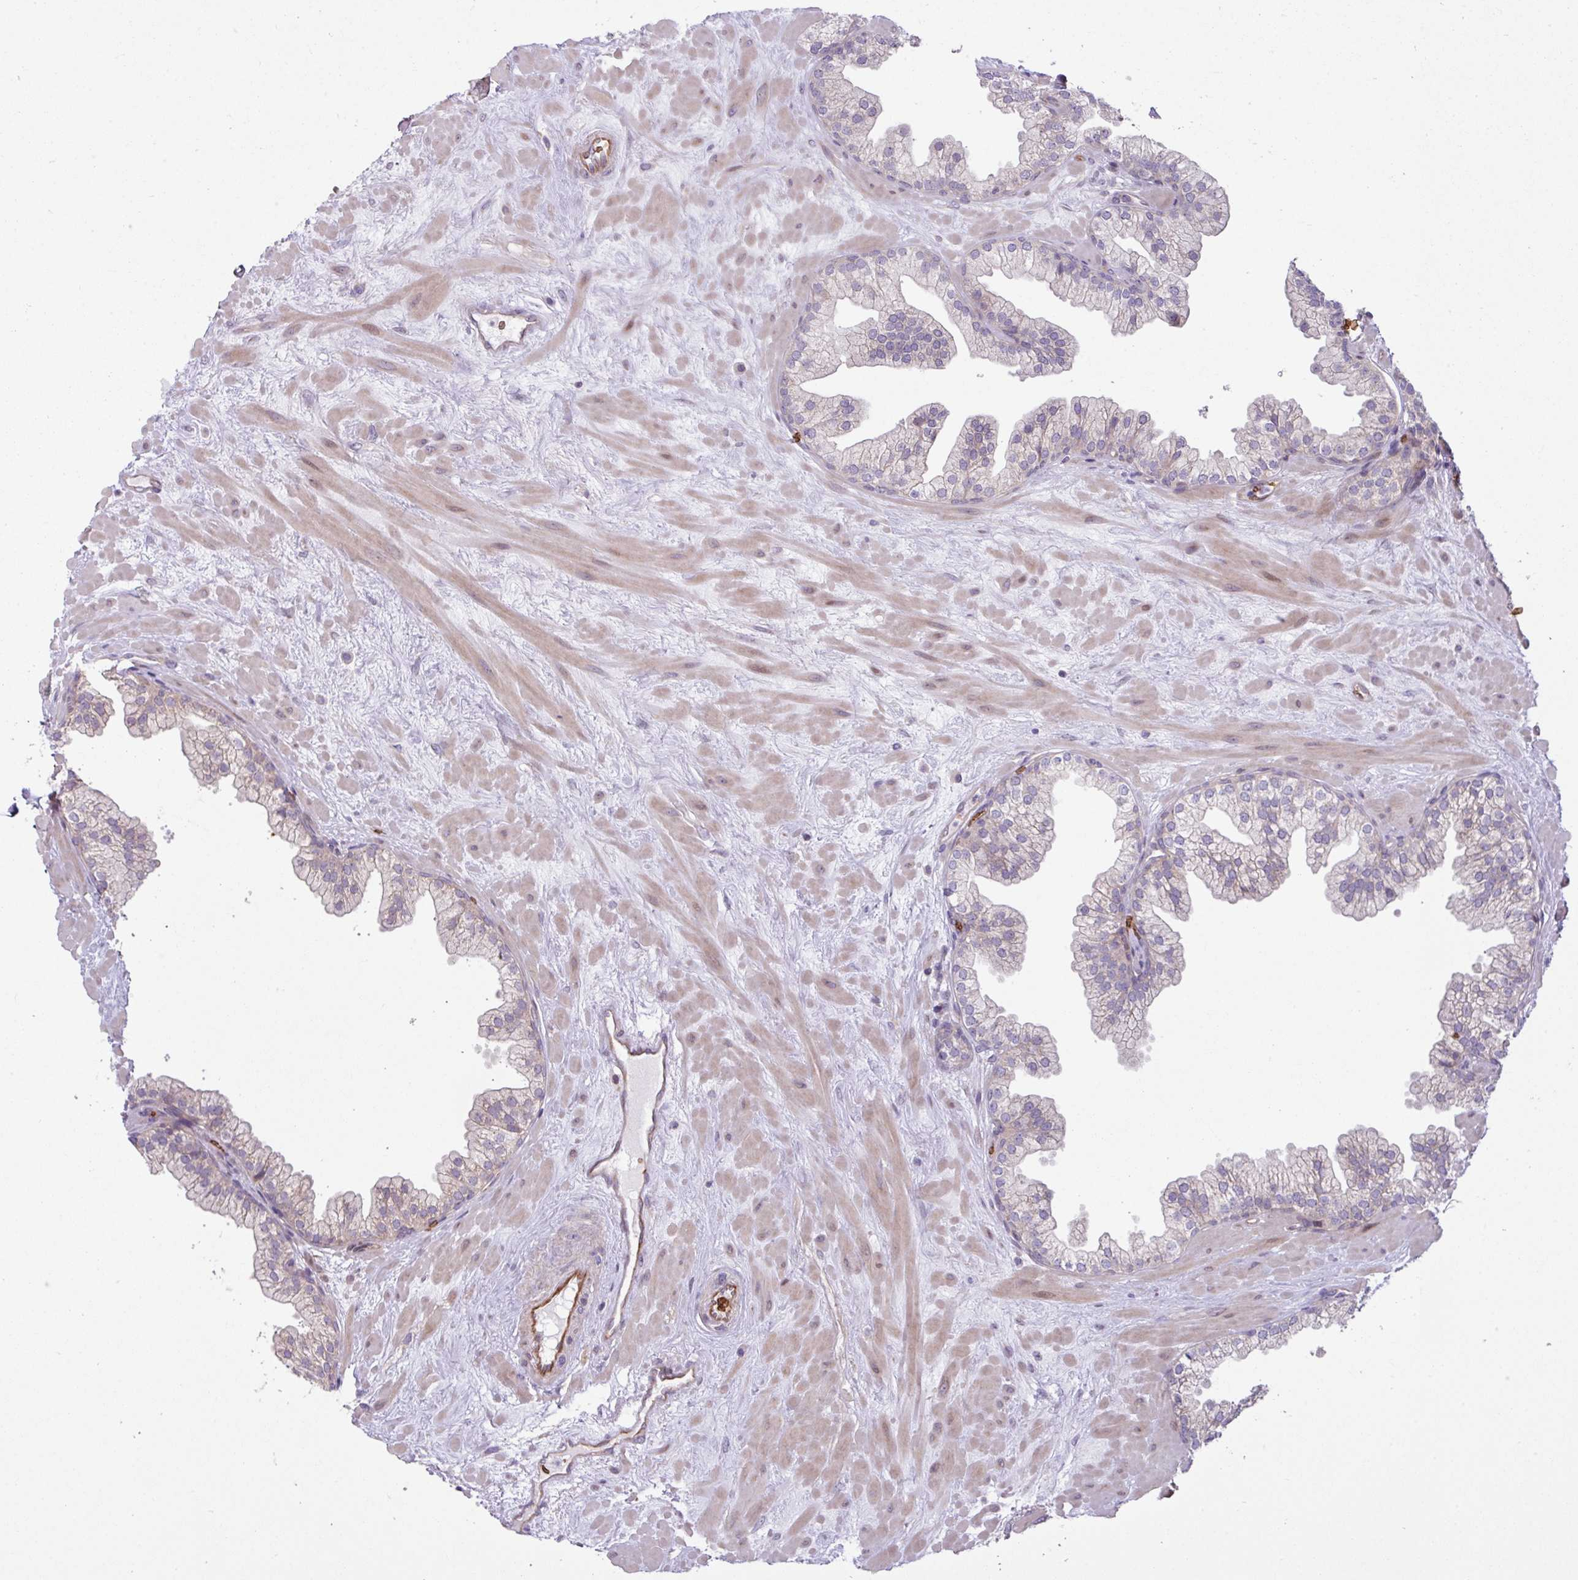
{"staining": {"intensity": "weak", "quantity": "<25%", "location": "cytoplasmic/membranous"}, "tissue": "prostate", "cell_type": "Glandular cells", "image_type": "normal", "snomed": [{"axis": "morphology", "description": "Normal tissue, NOS"}, {"axis": "topography", "description": "Prostate"}, {"axis": "topography", "description": "Peripheral nerve tissue"}], "caption": "This is an immunohistochemistry (IHC) histopathology image of normal human prostate. There is no expression in glandular cells.", "gene": "RAD21L1", "patient": {"sex": "male", "age": 61}}